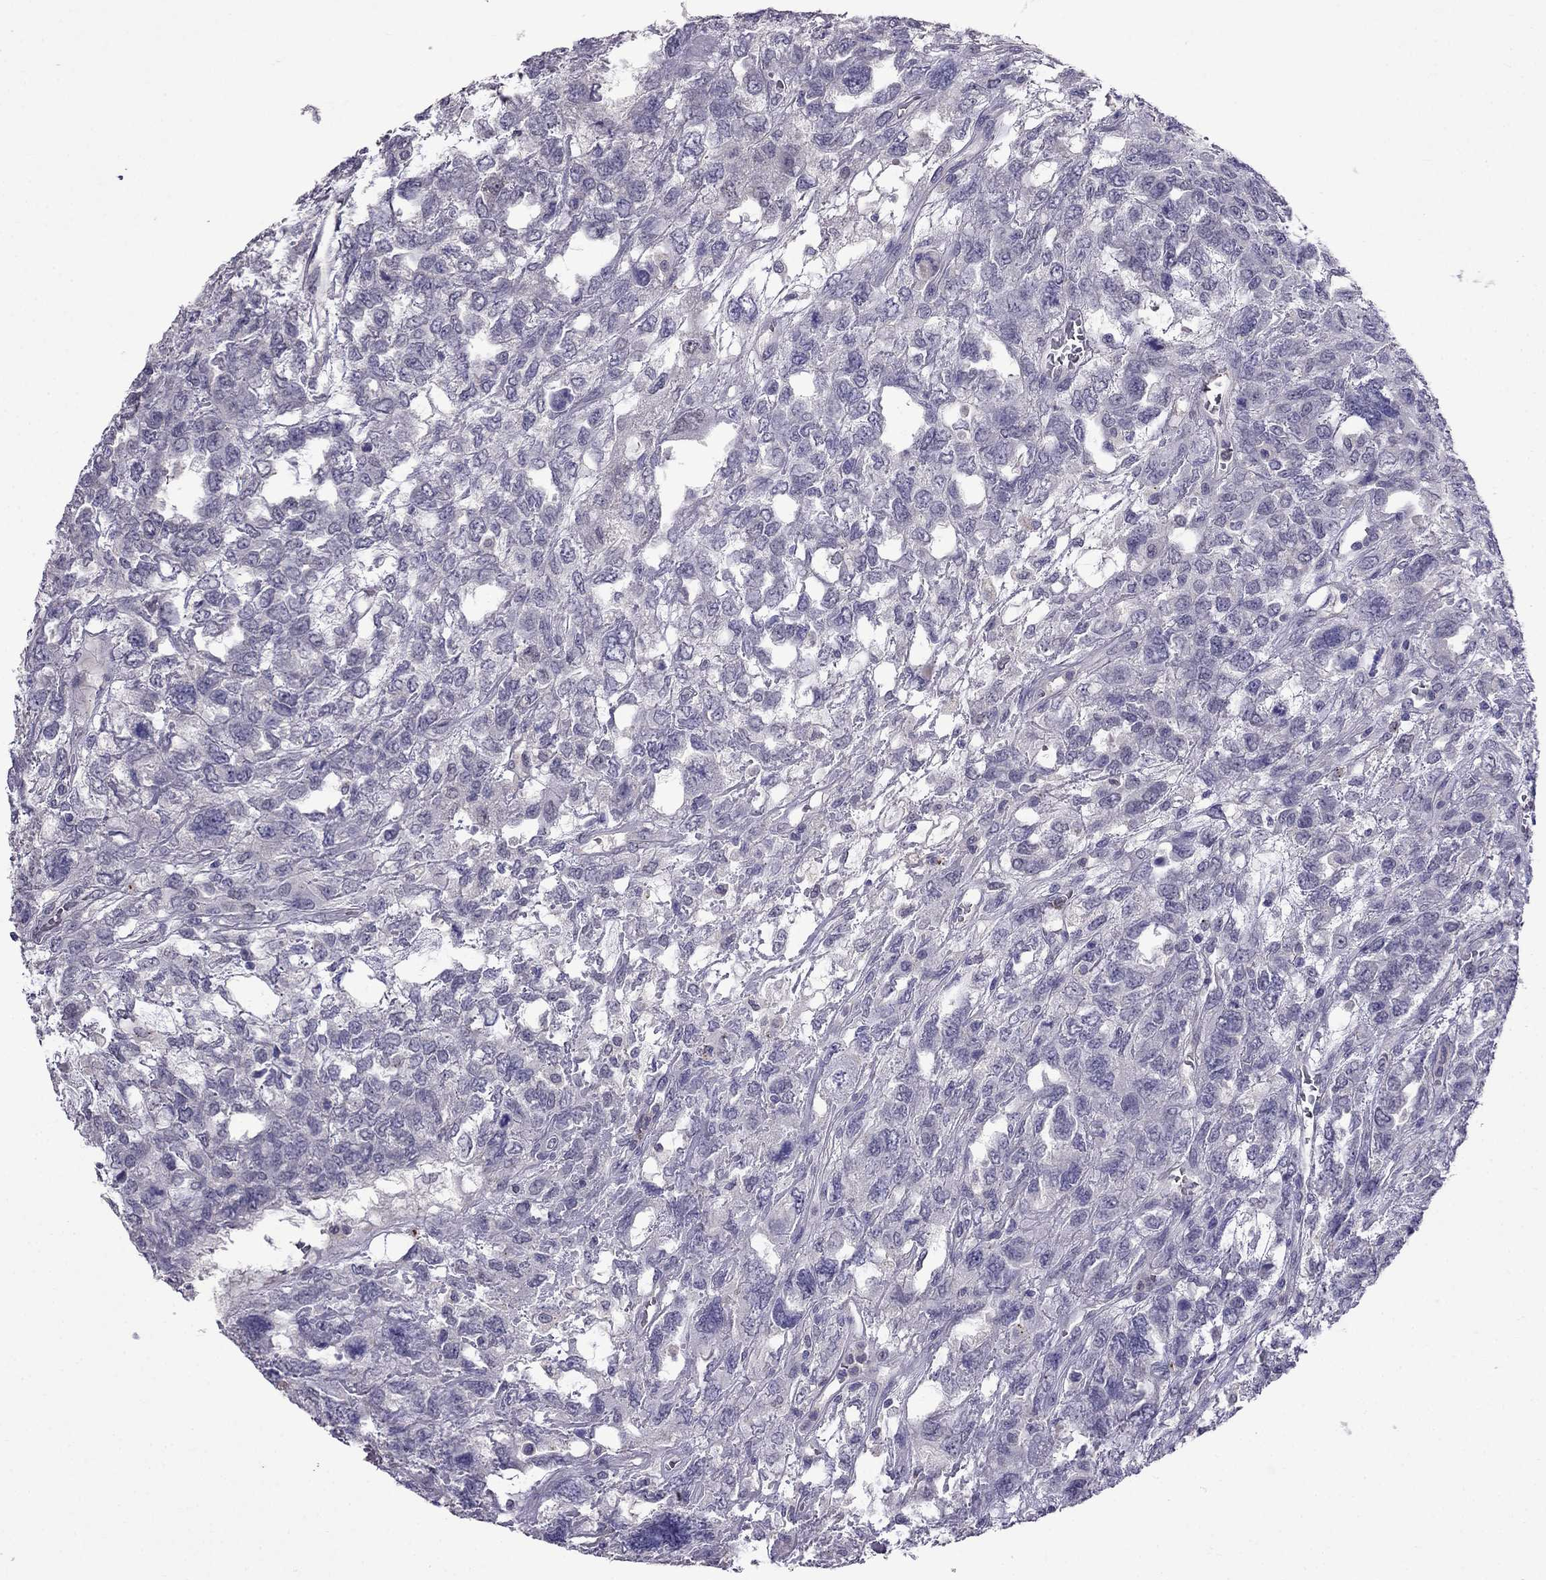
{"staining": {"intensity": "negative", "quantity": "none", "location": "none"}, "tissue": "testis cancer", "cell_type": "Tumor cells", "image_type": "cancer", "snomed": [{"axis": "morphology", "description": "Seminoma, NOS"}, {"axis": "topography", "description": "Testis"}], "caption": "IHC photomicrograph of neoplastic tissue: testis cancer stained with DAB displays no significant protein expression in tumor cells. Brightfield microscopy of immunohistochemistry (IHC) stained with DAB (3,3'-diaminobenzidine) (brown) and hematoxylin (blue), captured at high magnification.", "gene": "AQP9", "patient": {"sex": "male", "age": 52}}